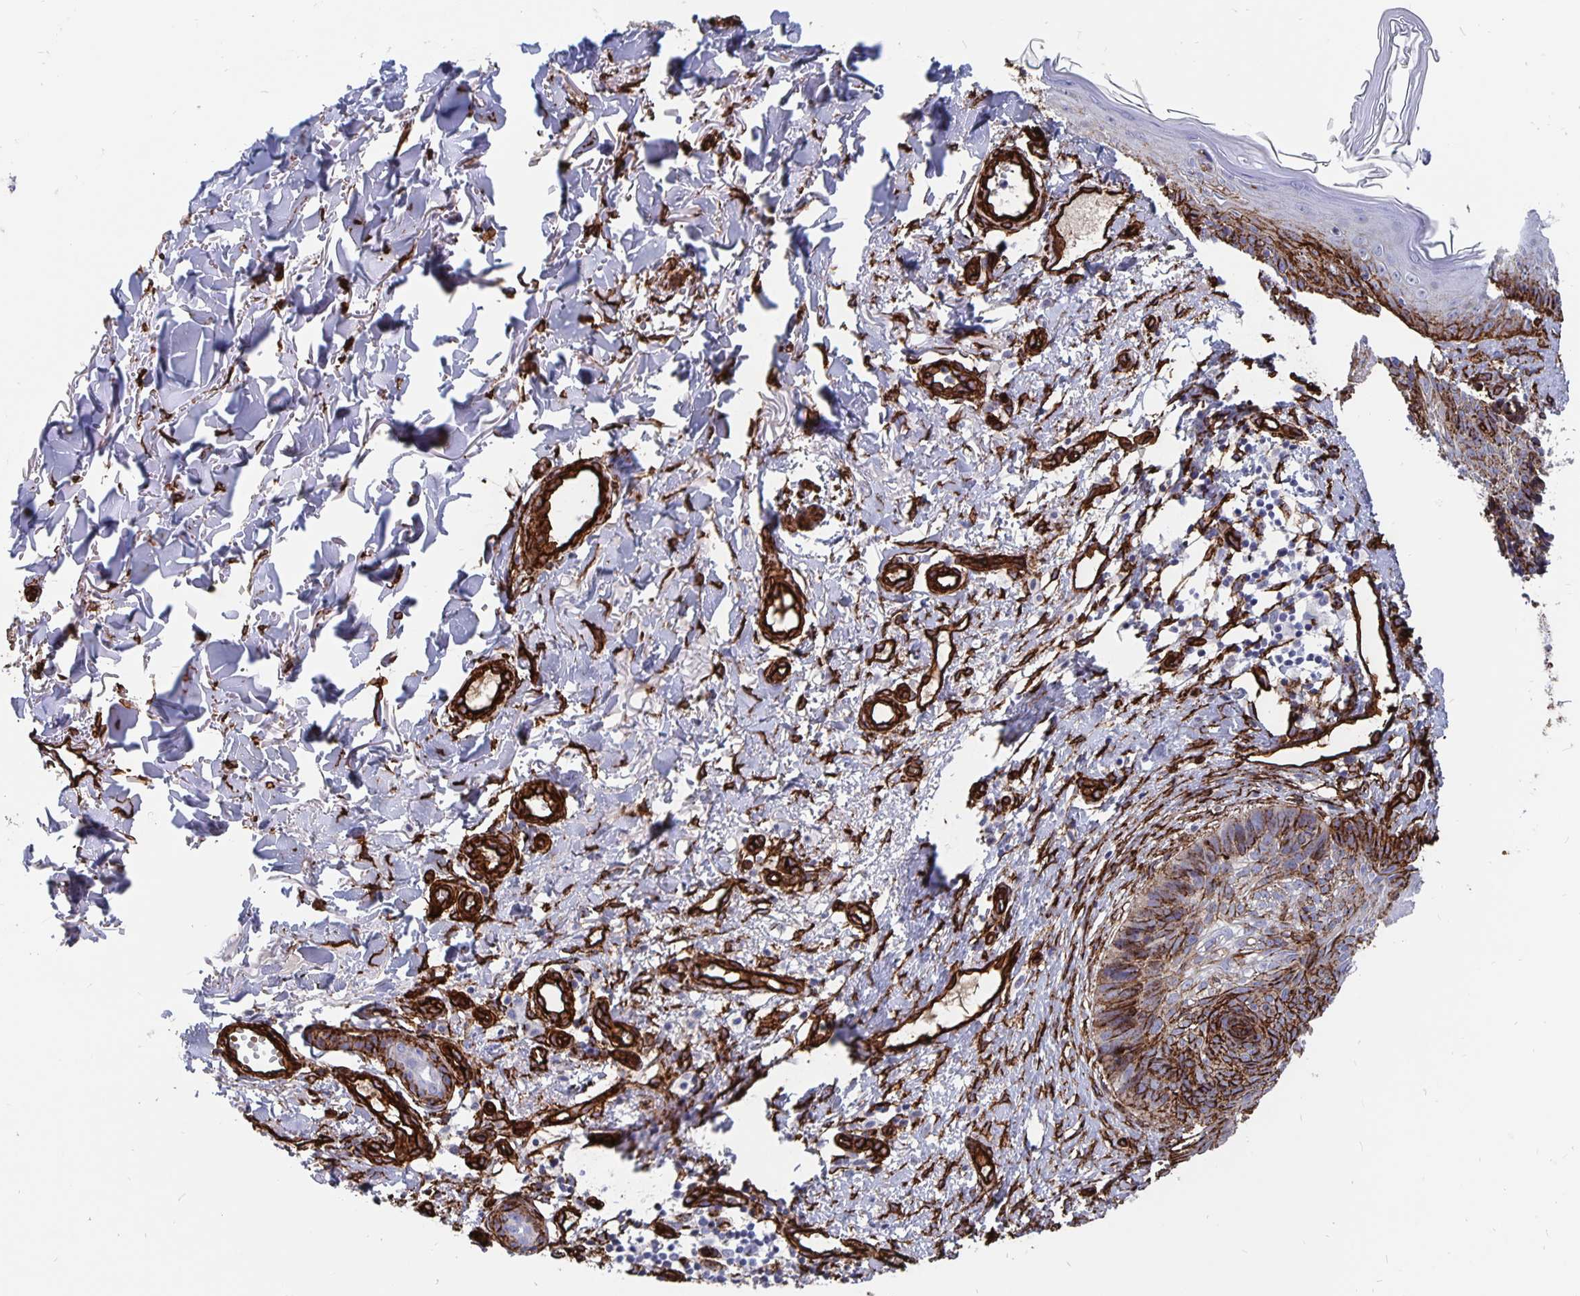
{"staining": {"intensity": "moderate", "quantity": ">75%", "location": "cytoplasmic/membranous"}, "tissue": "skin cancer", "cell_type": "Tumor cells", "image_type": "cancer", "snomed": [{"axis": "morphology", "description": "Basal cell carcinoma"}, {"axis": "topography", "description": "Skin"}], "caption": "Immunohistochemistry (IHC) histopathology image of neoplastic tissue: human skin basal cell carcinoma stained using immunohistochemistry reveals medium levels of moderate protein expression localized specifically in the cytoplasmic/membranous of tumor cells, appearing as a cytoplasmic/membranous brown color.", "gene": "DCHS2", "patient": {"sex": "male", "age": 68}}